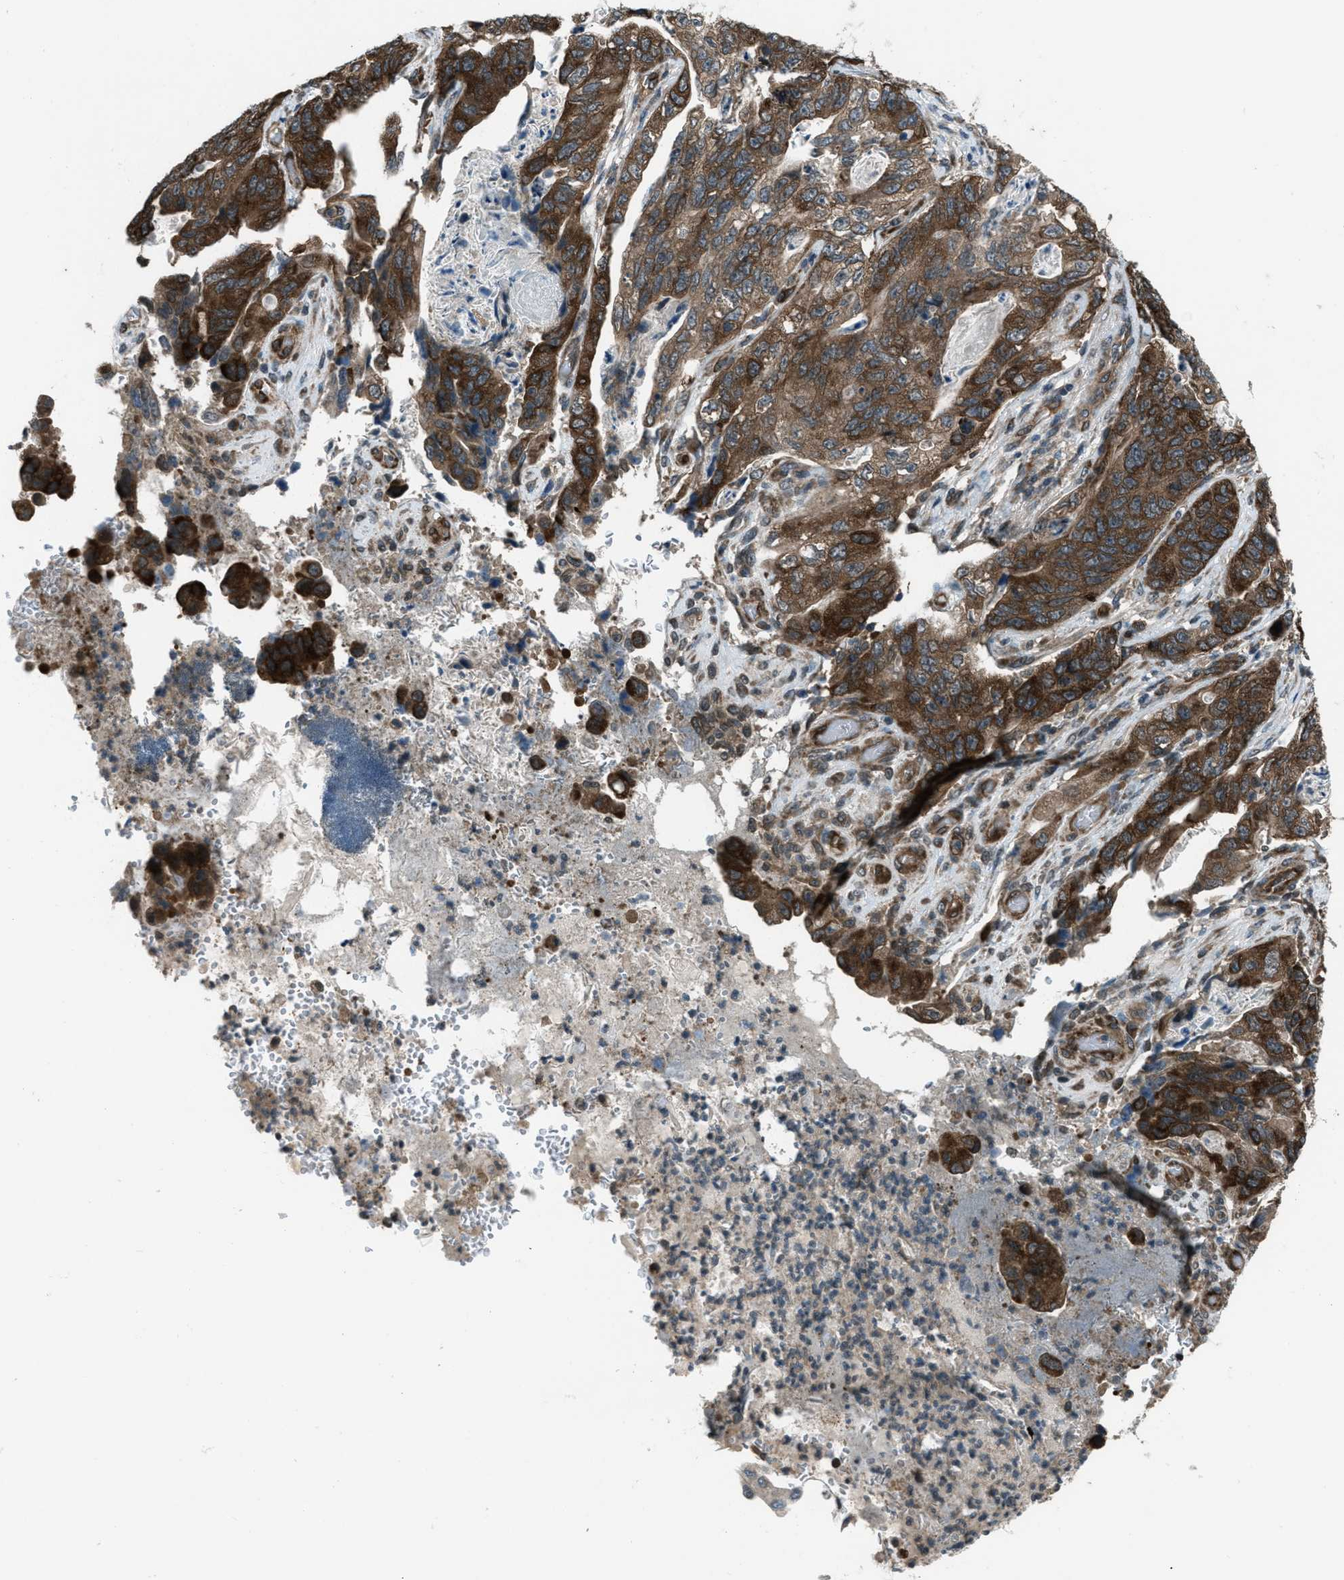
{"staining": {"intensity": "strong", "quantity": ">75%", "location": "cytoplasmic/membranous"}, "tissue": "stomach cancer", "cell_type": "Tumor cells", "image_type": "cancer", "snomed": [{"axis": "morphology", "description": "Adenocarcinoma, NOS"}, {"axis": "topography", "description": "Stomach"}], "caption": "Brown immunohistochemical staining in stomach cancer shows strong cytoplasmic/membranous expression in about >75% of tumor cells.", "gene": "ASAP2", "patient": {"sex": "female", "age": 89}}